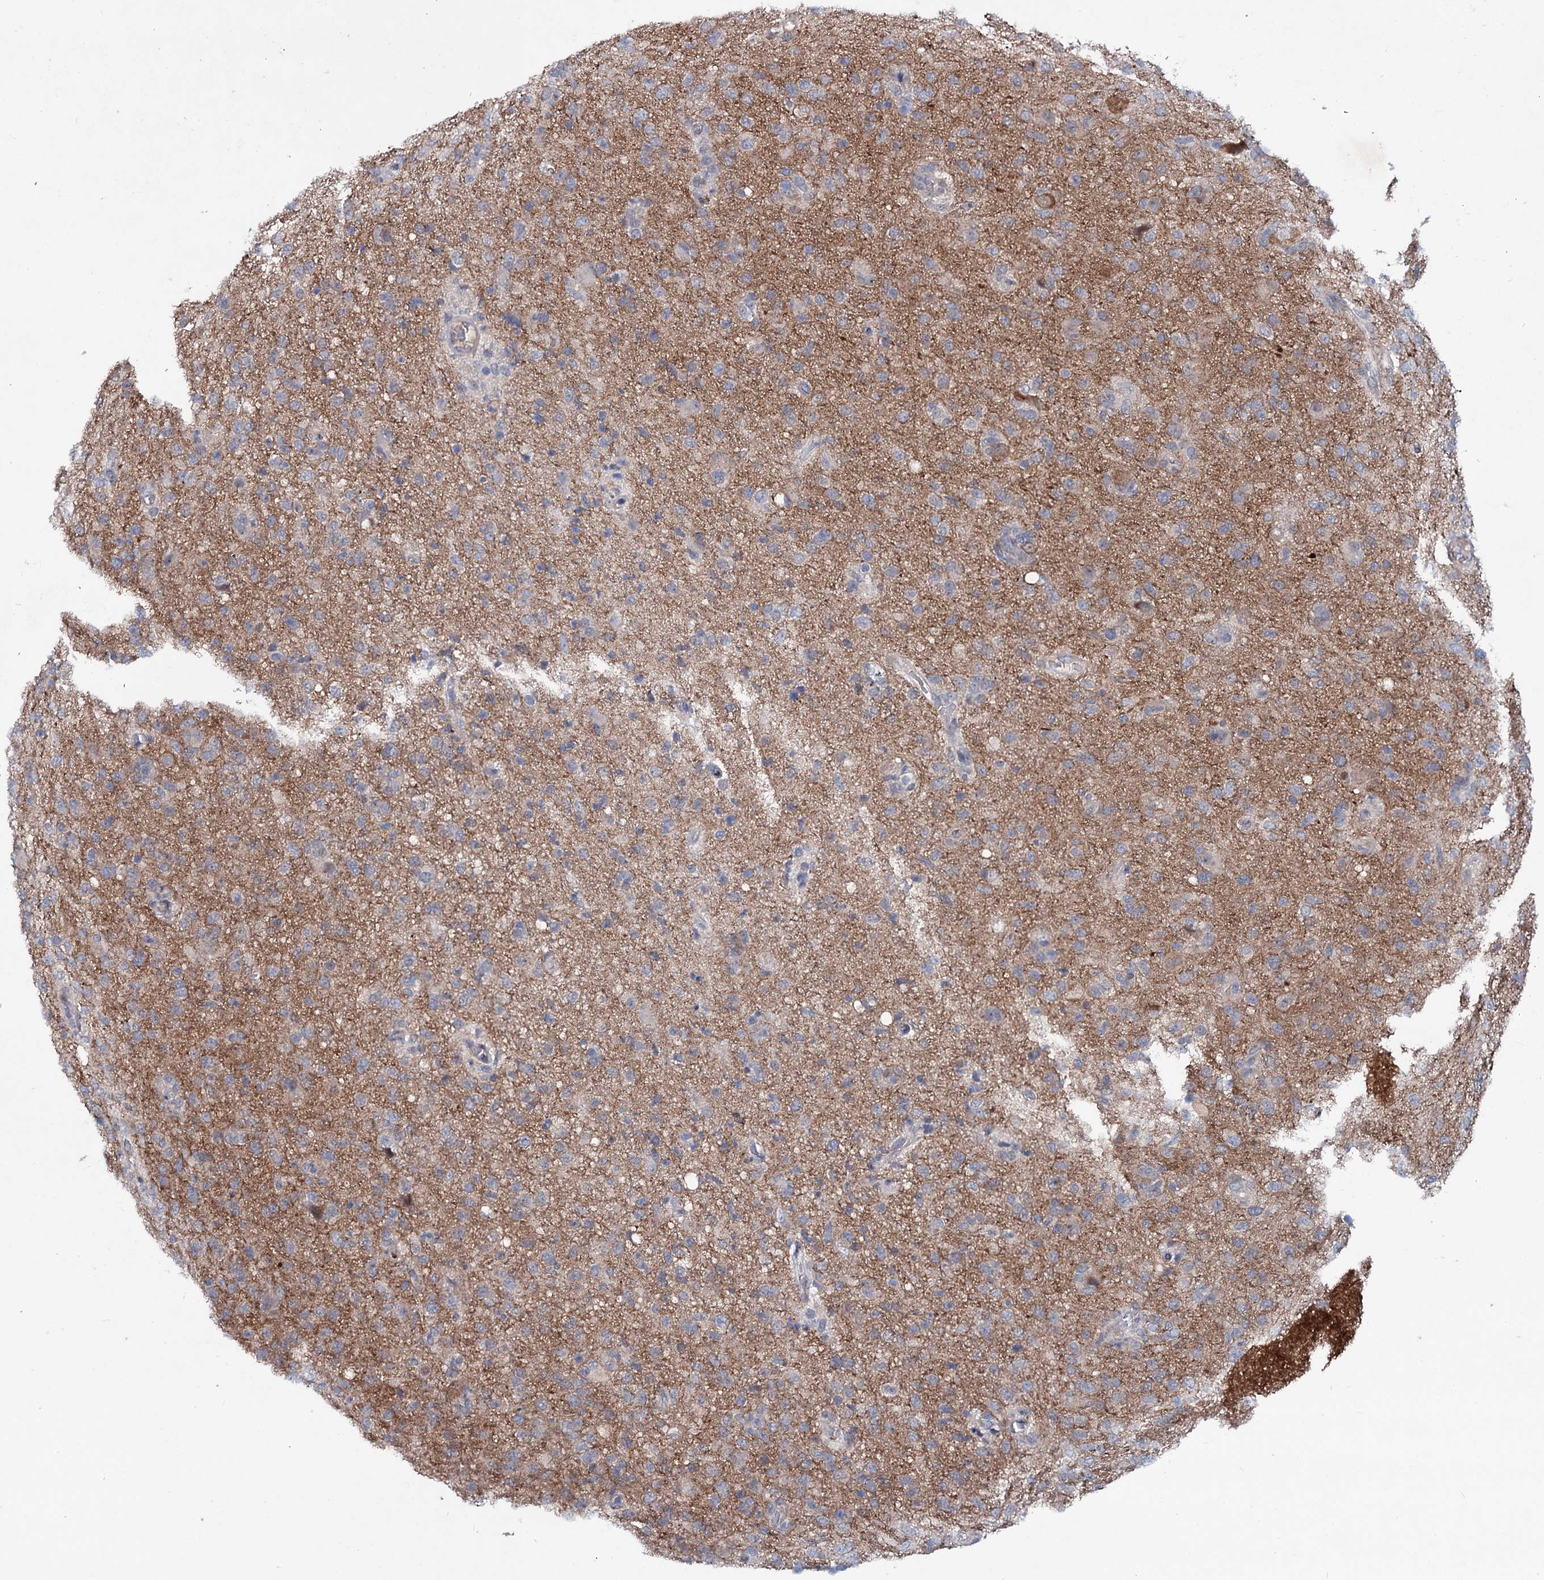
{"staining": {"intensity": "negative", "quantity": "none", "location": "none"}, "tissue": "glioma", "cell_type": "Tumor cells", "image_type": "cancer", "snomed": [{"axis": "morphology", "description": "Glioma, malignant, High grade"}, {"axis": "topography", "description": "Brain"}], "caption": "Immunohistochemical staining of human glioma demonstrates no significant staining in tumor cells.", "gene": "EYA4", "patient": {"sex": "female", "age": 57}}